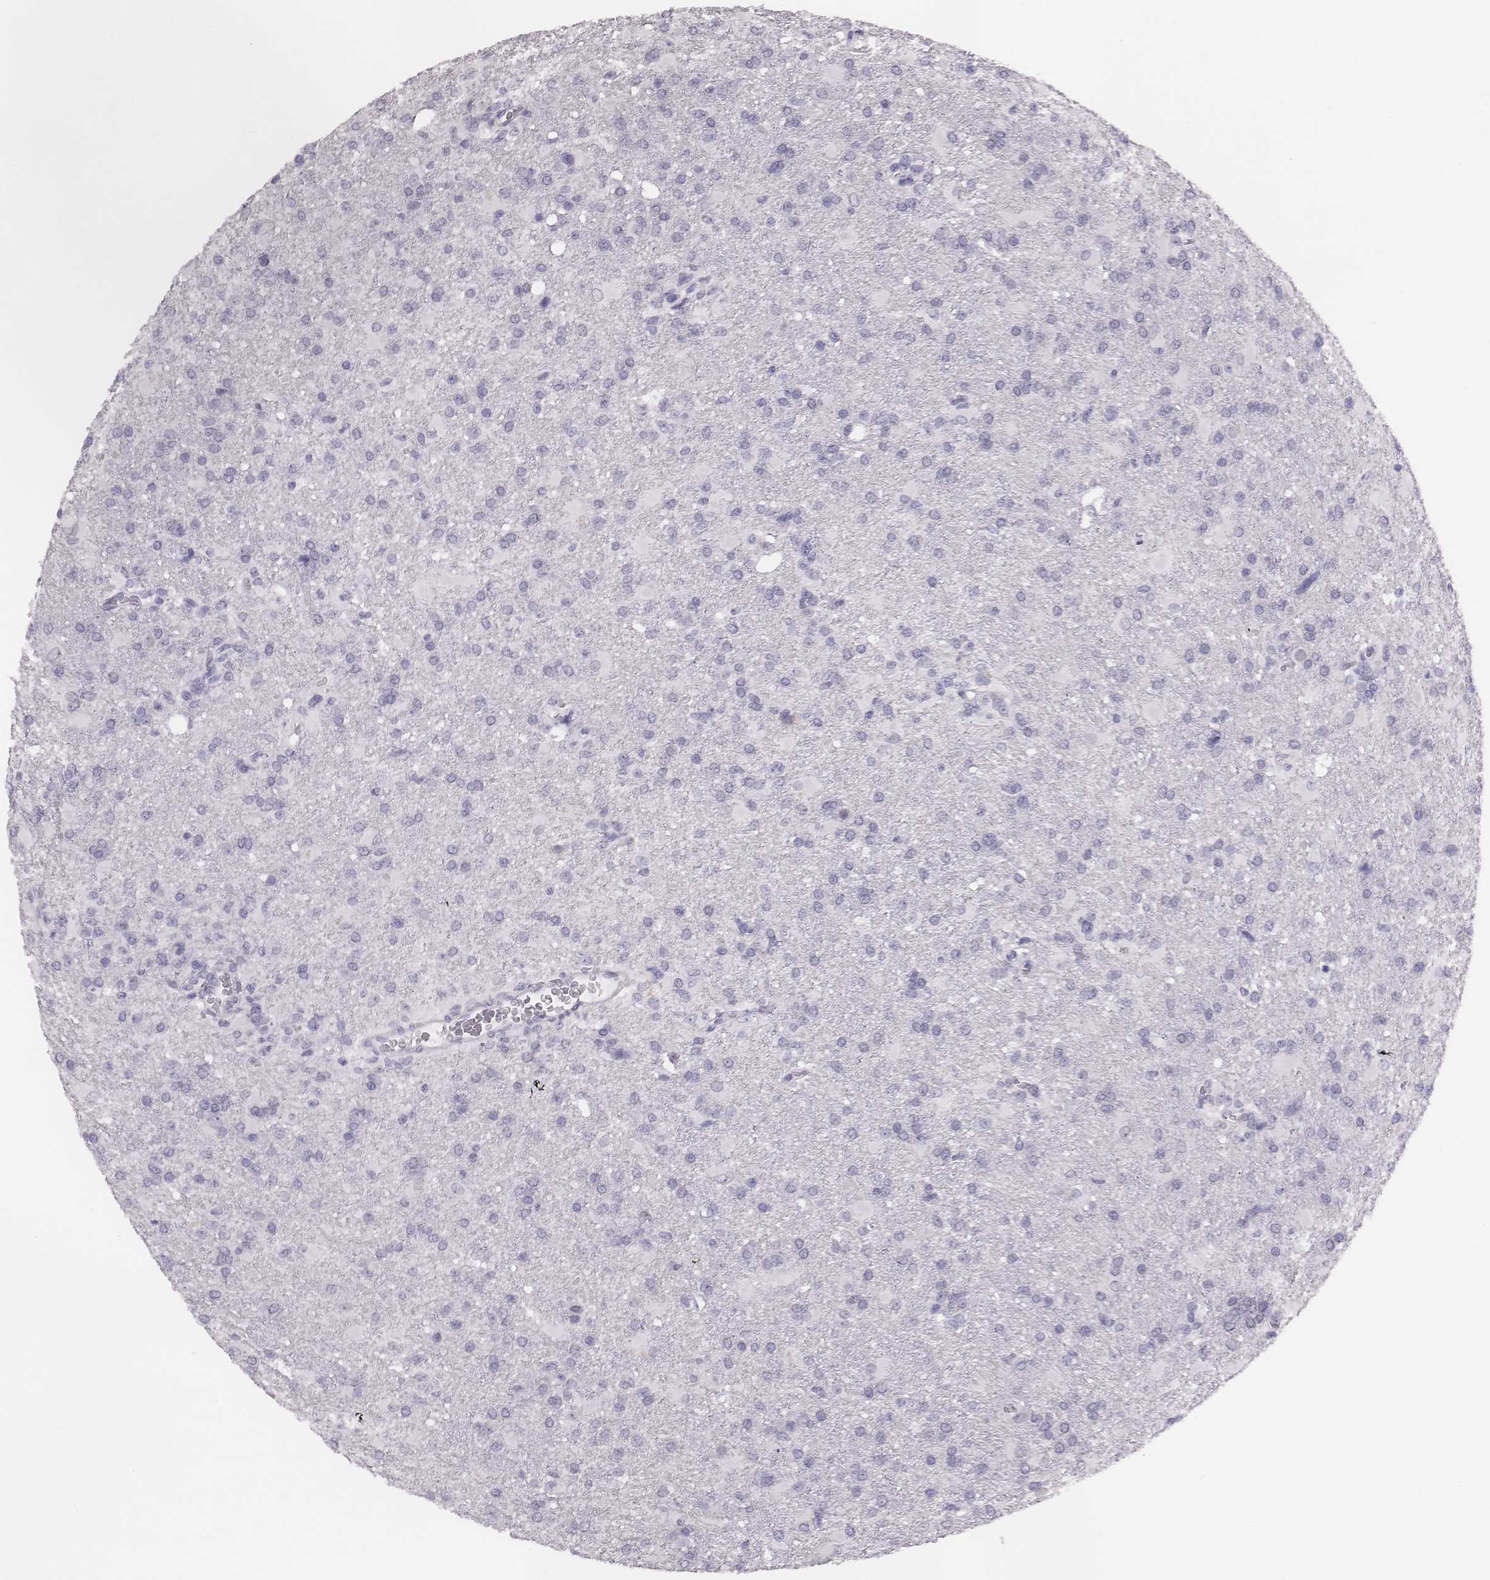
{"staining": {"intensity": "negative", "quantity": "none", "location": "none"}, "tissue": "glioma", "cell_type": "Tumor cells", "image_type": "cancer", "snomed": [{"axis": "morphology", "description": "Glioma, malignant, High grade"}, {"axis": "topography", "description": "Brain"}], "caption": "Immunohistochemistry (IHC) photomicrograph of neoplastic tissue: high-grade glioma (malignant) stained with DAB demonstrates no significant protein expression in tumor cells.", "gene": "H1-6", "patient": {"sex": "male", "age": 68}}